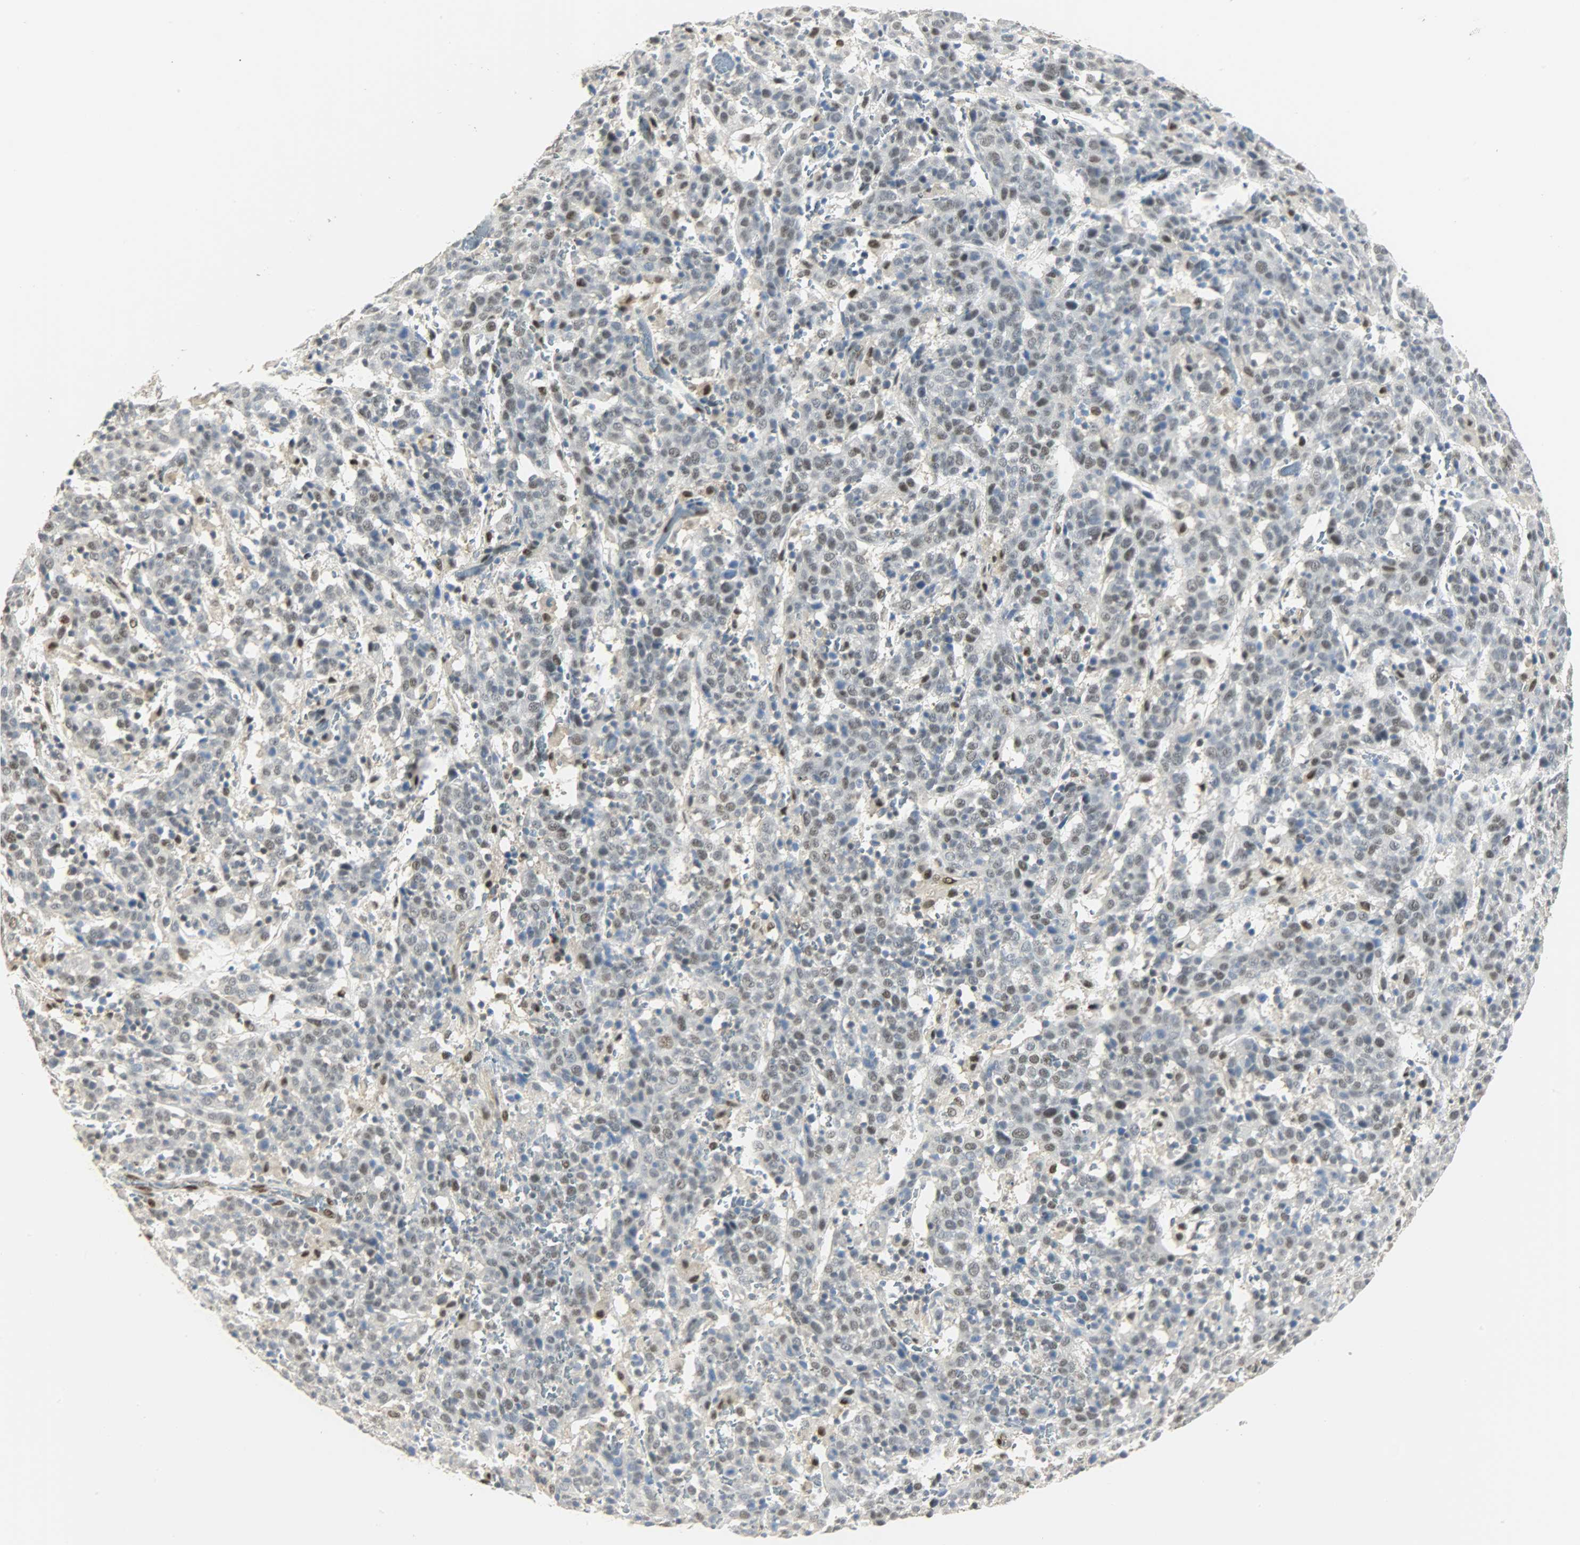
{"staining": {"intensity": "moderate", "quantity": "25%-75%", "location": "nuclear"}, "tissue": "cervical cancer", "cell_type": "Tumor cells", "image_type": "cancer", "snomed": [{"axis": "morphology", "description": "Normal tissue, NOS"}, {"axis": "morphology", "description": "Squamous cell carcinoma, NOS"}, {"axis": "topography", "description": "Cervix"}], "caption": "Cervical squamous cell carcinoma stained for a protein (brown) displays moderate nuclear positive positivity in about 25%-75% of tumor cells.", "gene": "NPEPL1", "patient": {"sex": "female", "age": 67}}